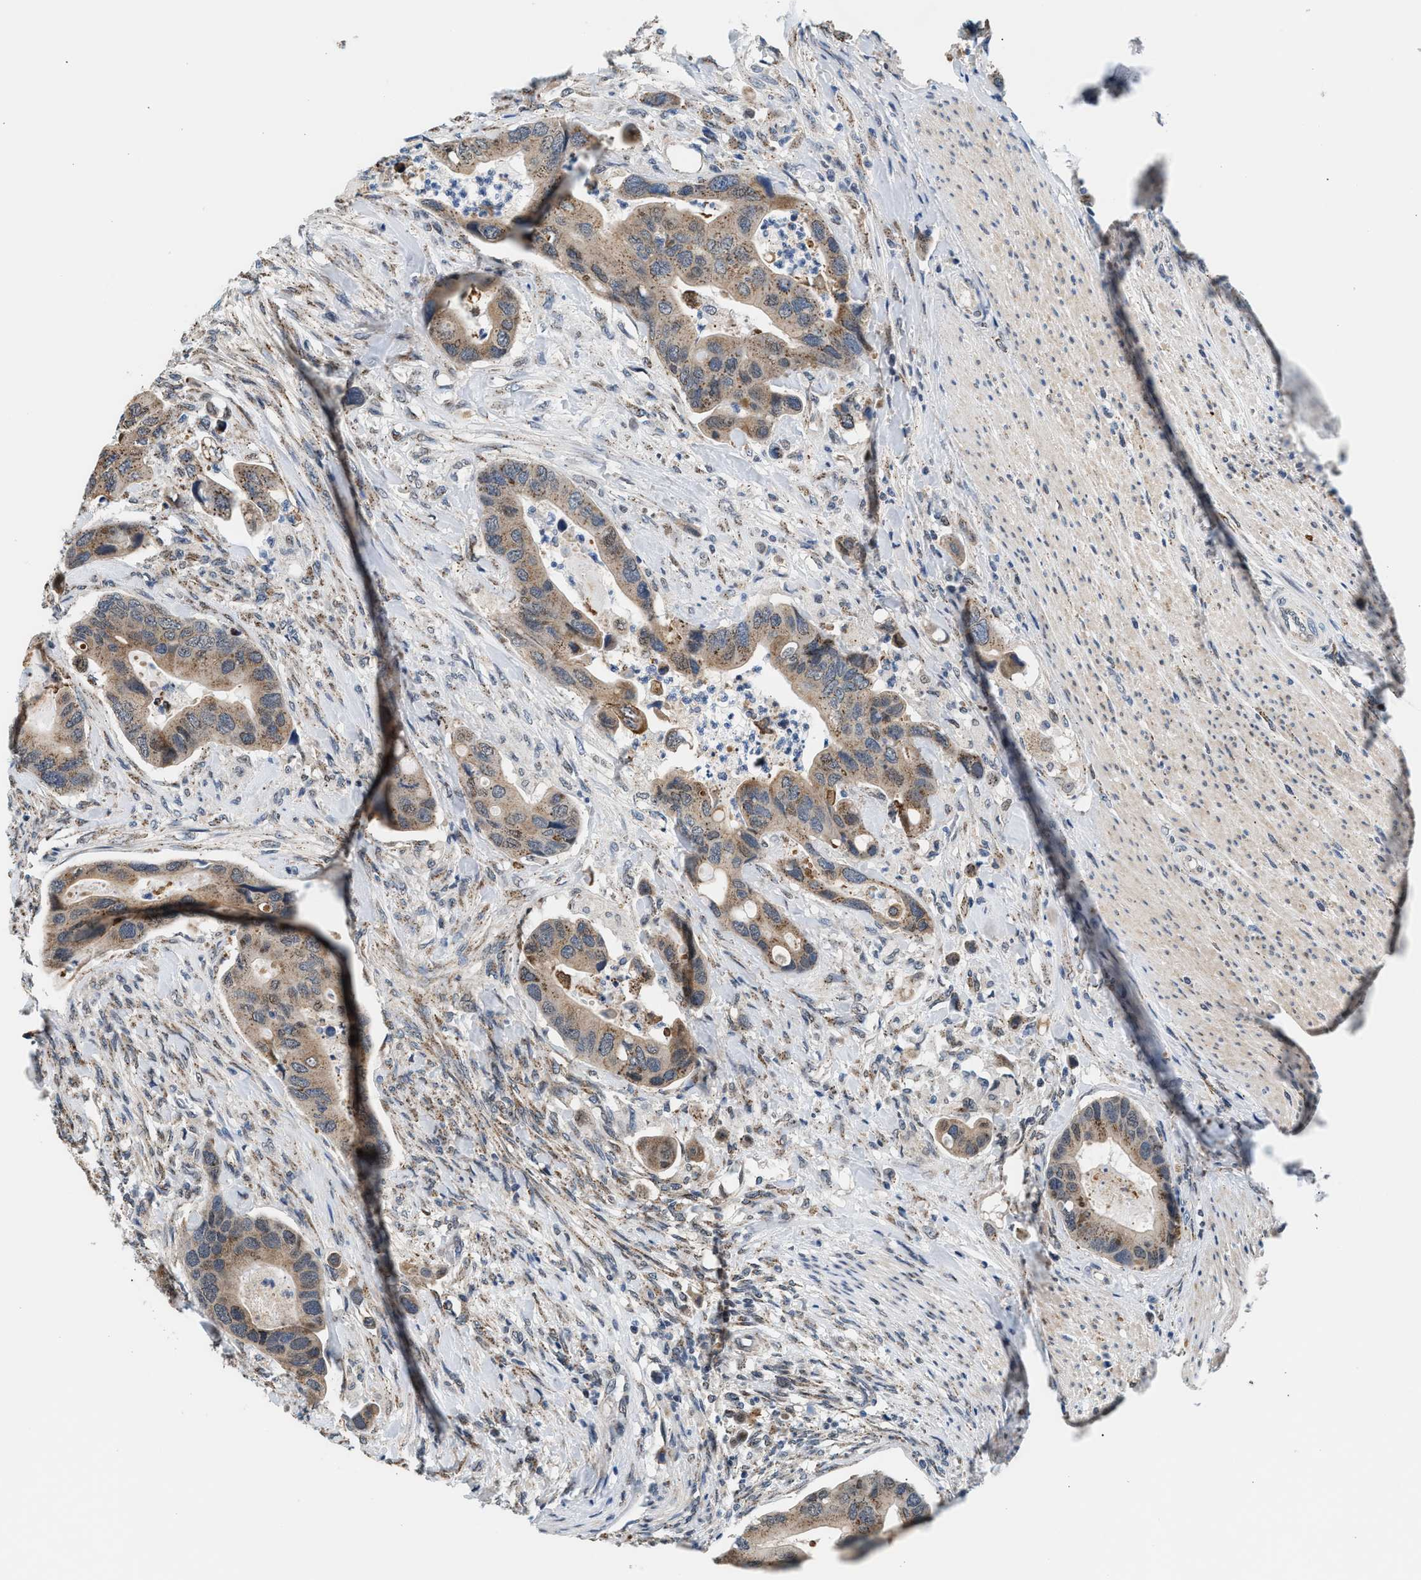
{"staining": {"intensity": "weak", "quantity": ">75%", "location": "cytoplasmic/membranous"}, "tissue": "colorectal cancer", "cell_type": "Tumor cells", "image_type": "cancer", "snomed": [{"axis": "morphology", "description": "Adenocarcinoma, NOS"}, {"axis": "topography", "description": "Rectum"}], "caption": "A micrograph of human colorectal cancer stained for a protein exhibits weak cytoplasmic/membranous brown staining in tumor cells. (DAB (3,3'-diaminobenzidine) = brown stain, brightfield microscopy at high magnification).", "gene": "KCNMB2", "patient": {"sex": "female", "age": 57}}